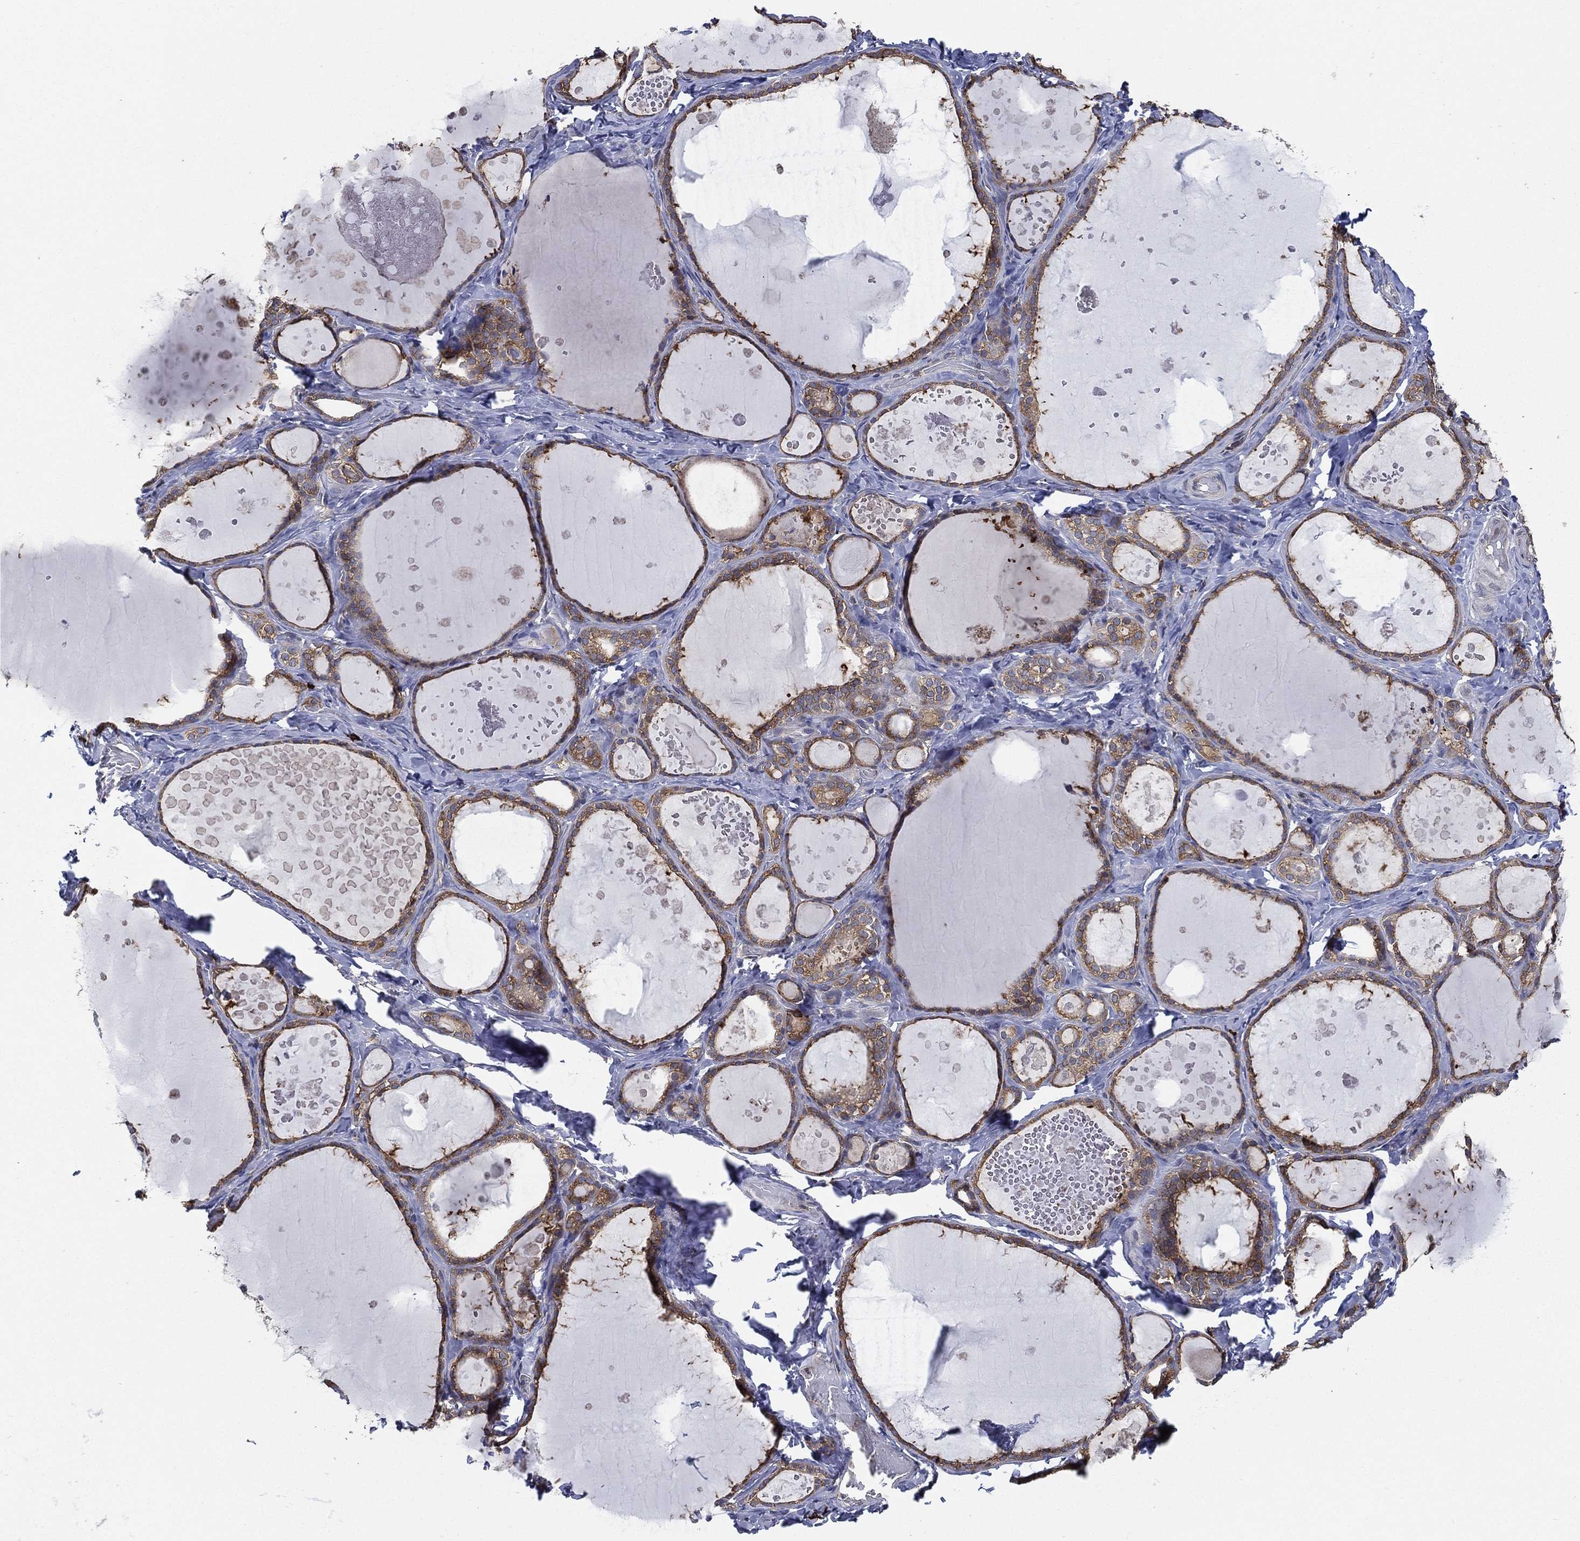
{"staining": {"intensity": "moderate", "quantity": ">75%", "location": "cytoplasmic/membranous"}, "tissue": "thyroid gland", "cell_type": "Glandular cells", "image_type": "normal", "snomed": [{"axis": "morphology", "description": "Normal tissue, NOS"}, {"axis": "topography", "description": "Thyroid gland"}], "caption": "Normal thyroid gland was stained to show a protein in brown. There is medium levels of moderate cytoplasmic/membranous positivity in about >75% of glandular cells.", "gene": "SMPD3", "patient": {"sex": "female", "age": 56}}